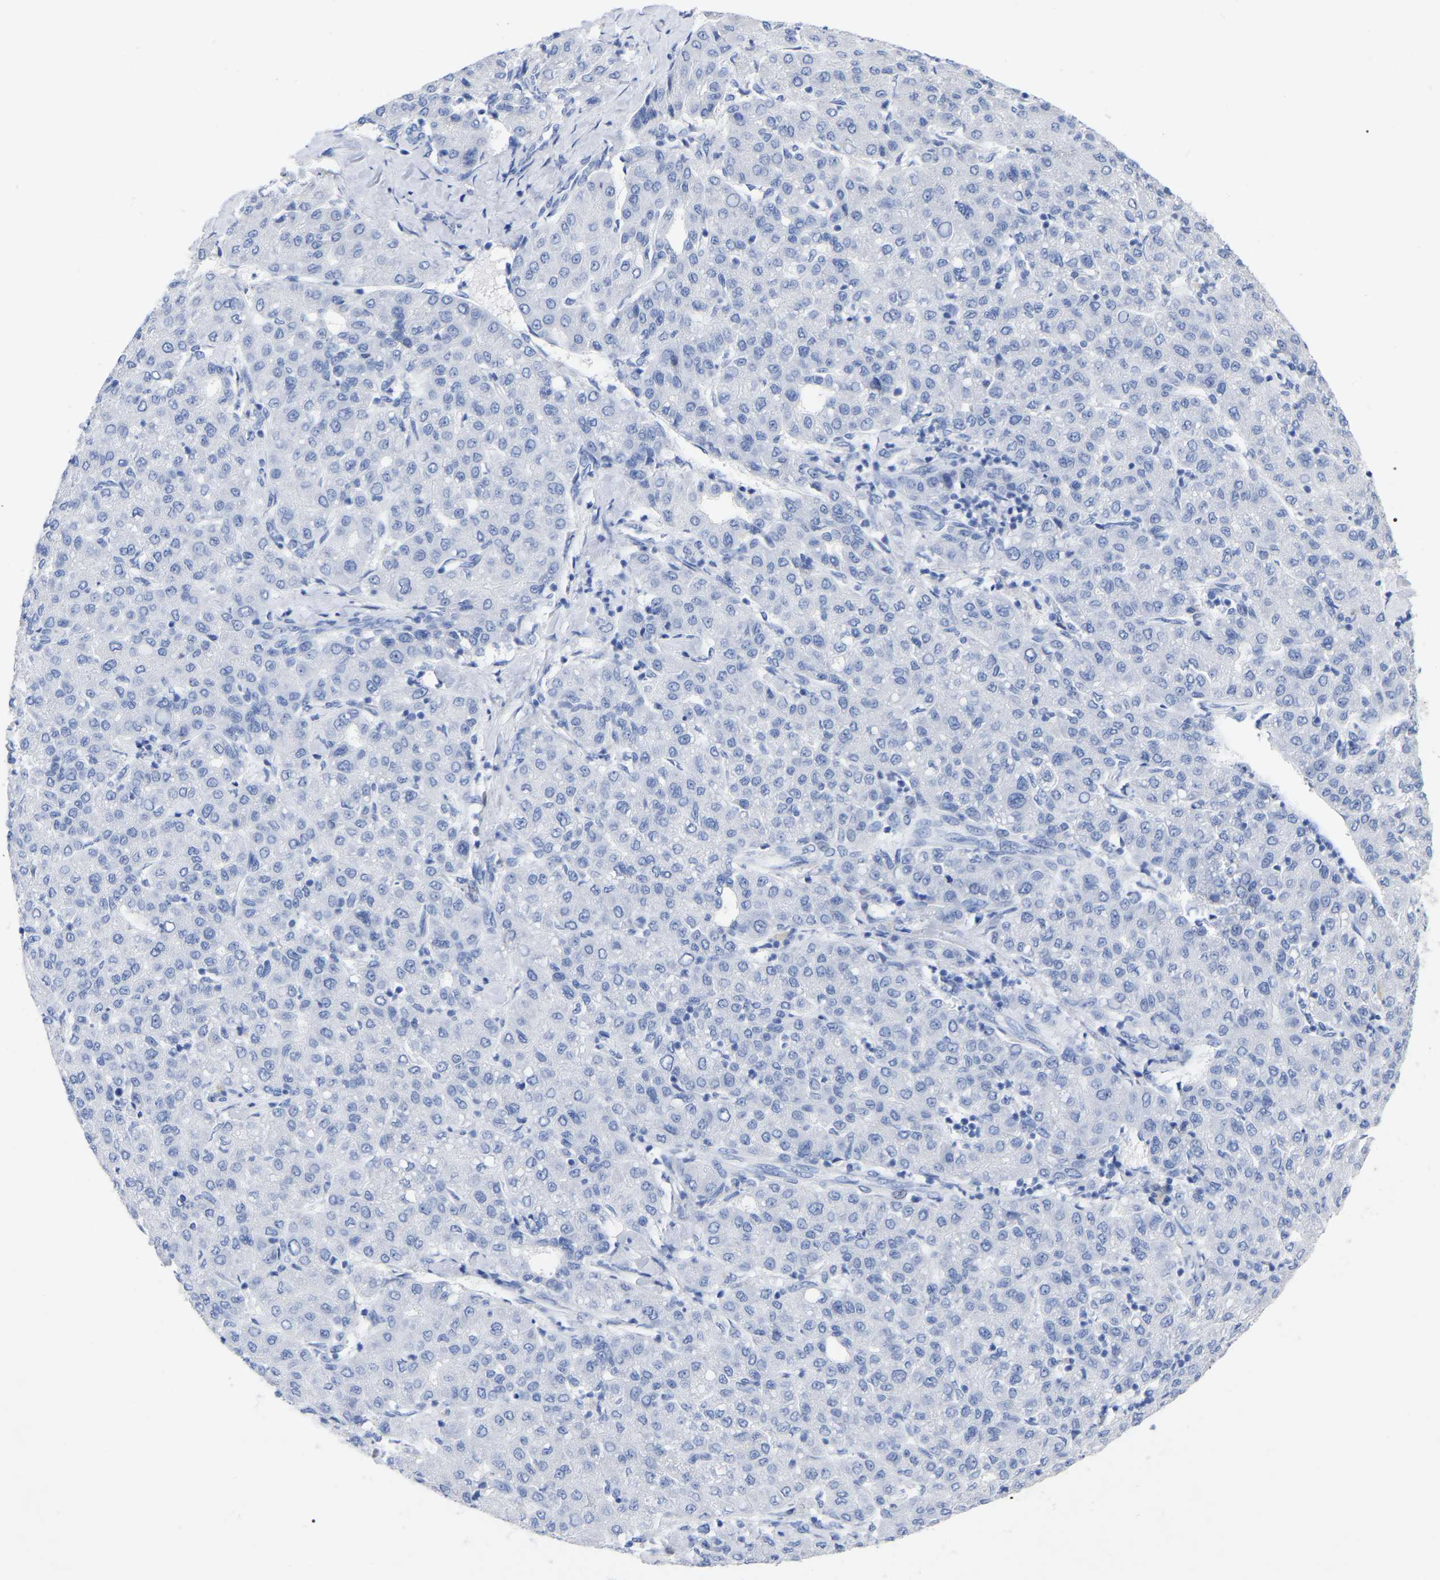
{"staining": {"intensity": "negative", "quantity": "none", "location": "none"}, "tissue": "liver cancer", "cell_type": "Tumor cells", "image_type": "cancer", "snomed": [{"axis": "morphology", "description": "Carcinoma, Hepatocellular, NOS"}, {"axis": "topography", "description": "Liver"}], "caption": "DAB (3,3'-diaminobenzidine) immunohistochemical staining of human hepatocellular carcinoma (liver) displays no significant staining in tumor cells.", "gene": "HAPLN1", "patient": {"sex": "male", "age": 65}}